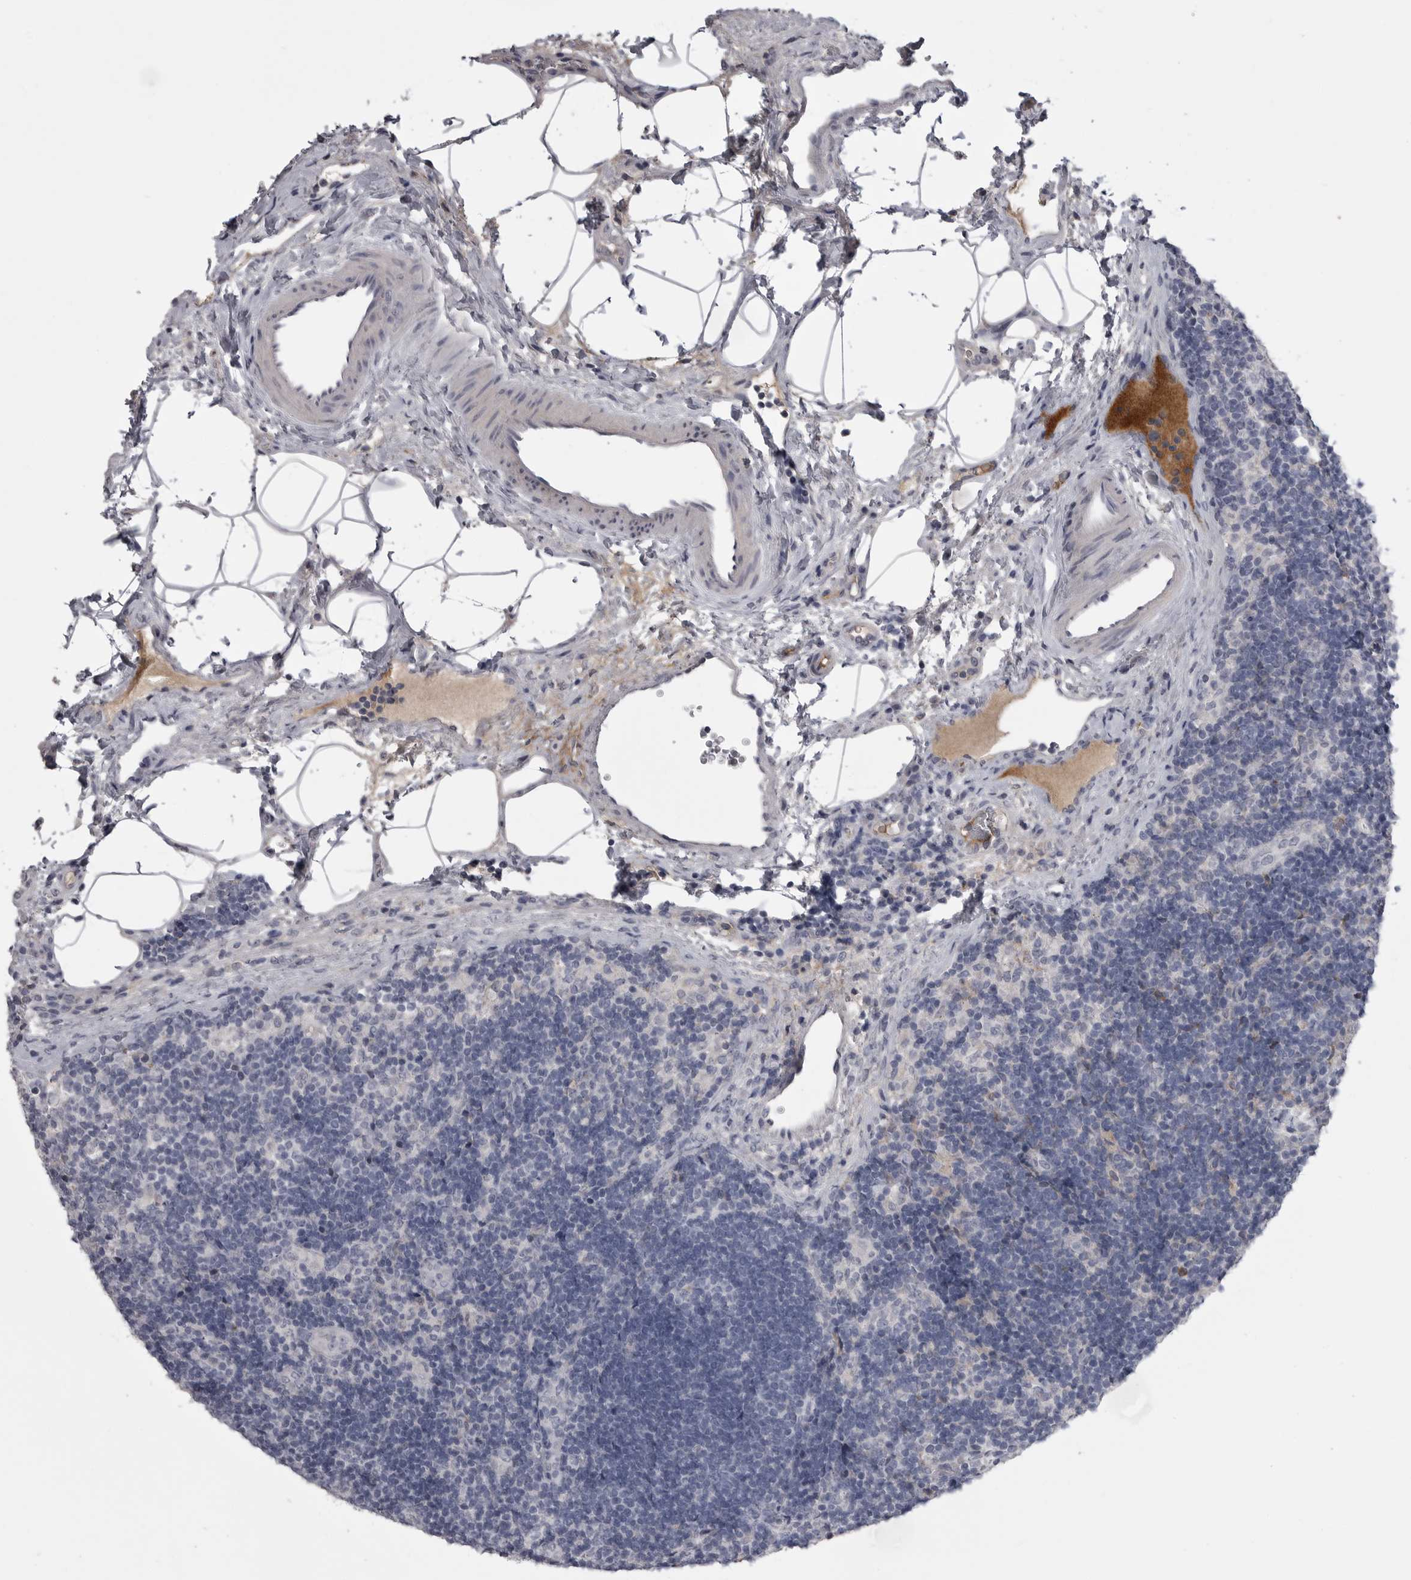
{"staining": {"intensity": "moderate", "quantity": "<25%", "location": "cytoplasmic/membranous"}, "tissue": "lymph node", "cell_type": "Germinal center cells", "image_type": "normal", "snomed": [{"axis": "morphology", "description": "Normal tissue, NOS"}, {"axis": "topography", "description": "Lymph node"}], "caption": "IHC (DAB) staining of normal human lymph node displays moderate cytoplasmic/membranous protein positivity in about <25% of germinal center cells.", "gene": "SERPING1", "patient": {"sex": "female", "age": 22}}